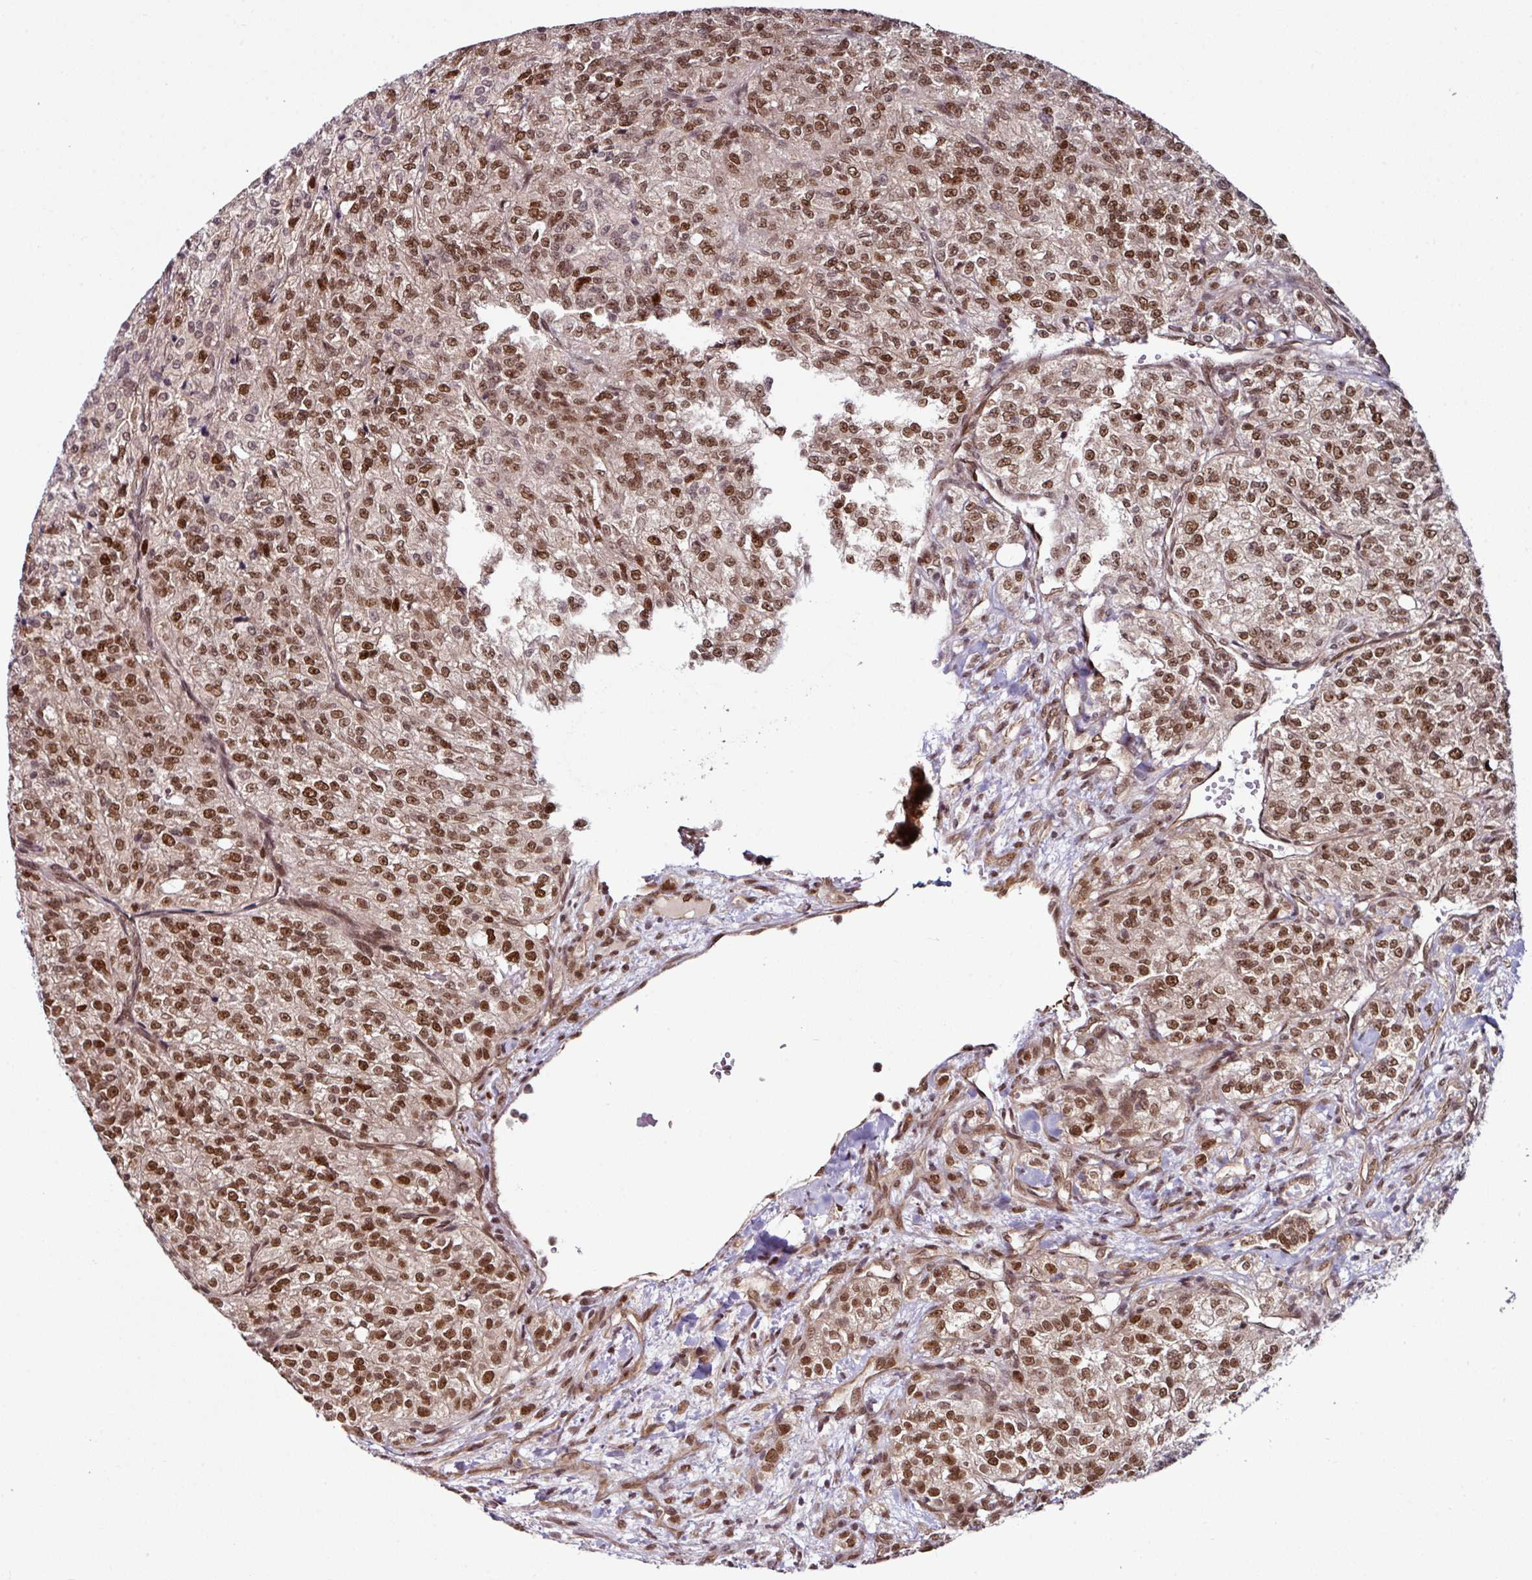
{"staining": {"intensity": "moderate", "quantity": ">75%", "location": "nuclear"}, "tissue": "renal cancer", "cell_type": "Tumor cells", "image_type": "cancer", "snomed": [{"axis": "morphology", "description": "Adenocarcinoma, NOS"}, {"axis": "topography", "description": "Kidney"}], "caption": "Immunohistochemical staining of adenocarcinoma (renal) shows medium levels of moderate nuclear expression in about >75% of tumor cells. The protein of interest is stained brown, and the nuclei are stained in blue (DAB IHC with brightfield microscopy, high magnification).", "gene": "MORF4L2", "patient": {"sex": "female", "age": 63}}